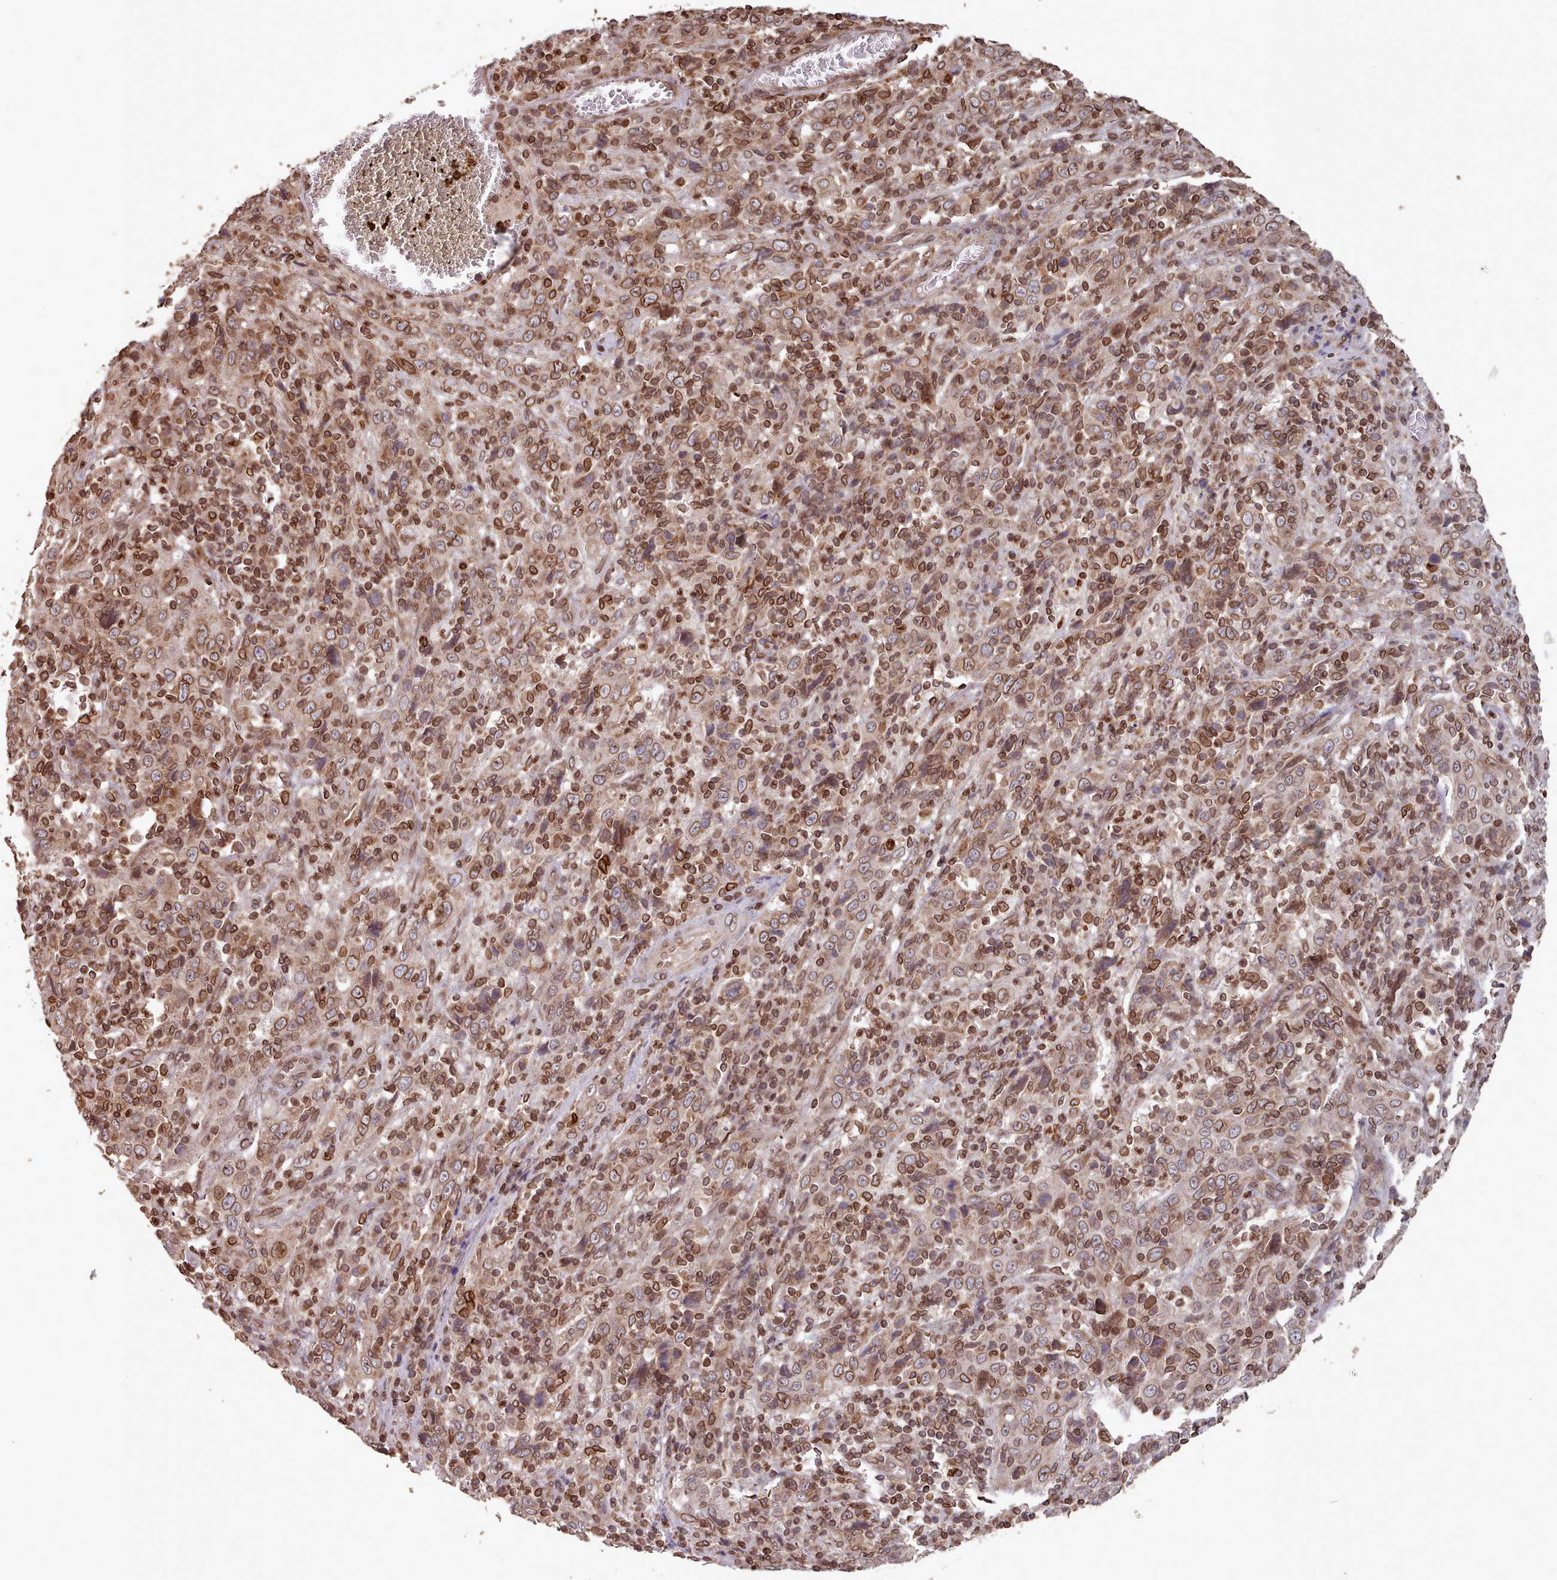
{"staining": {"intensity": "moderate", "quantity": ">75%", "location": "cytoplasmic/membranous,nuclear"}, "tissue": "cervical cancer", "cell_type": "Tumor cells", "image_type": "cancer", "snomed": [{"axis": "morphology", "description": "Squamous cell carcinoma, NOS"}, {"axis": "topography", "description": "Cervix"}], "caption": "Squamous cell carcinoma (cervical) tissue reveals moderate cytoplasmic/membranous and nuclear positivity in about >75% of tumor cells, visualized by immunohistochemistry.", "gene": "TOR1AIP1", "patient": {"sex": "female", "age": 46}}